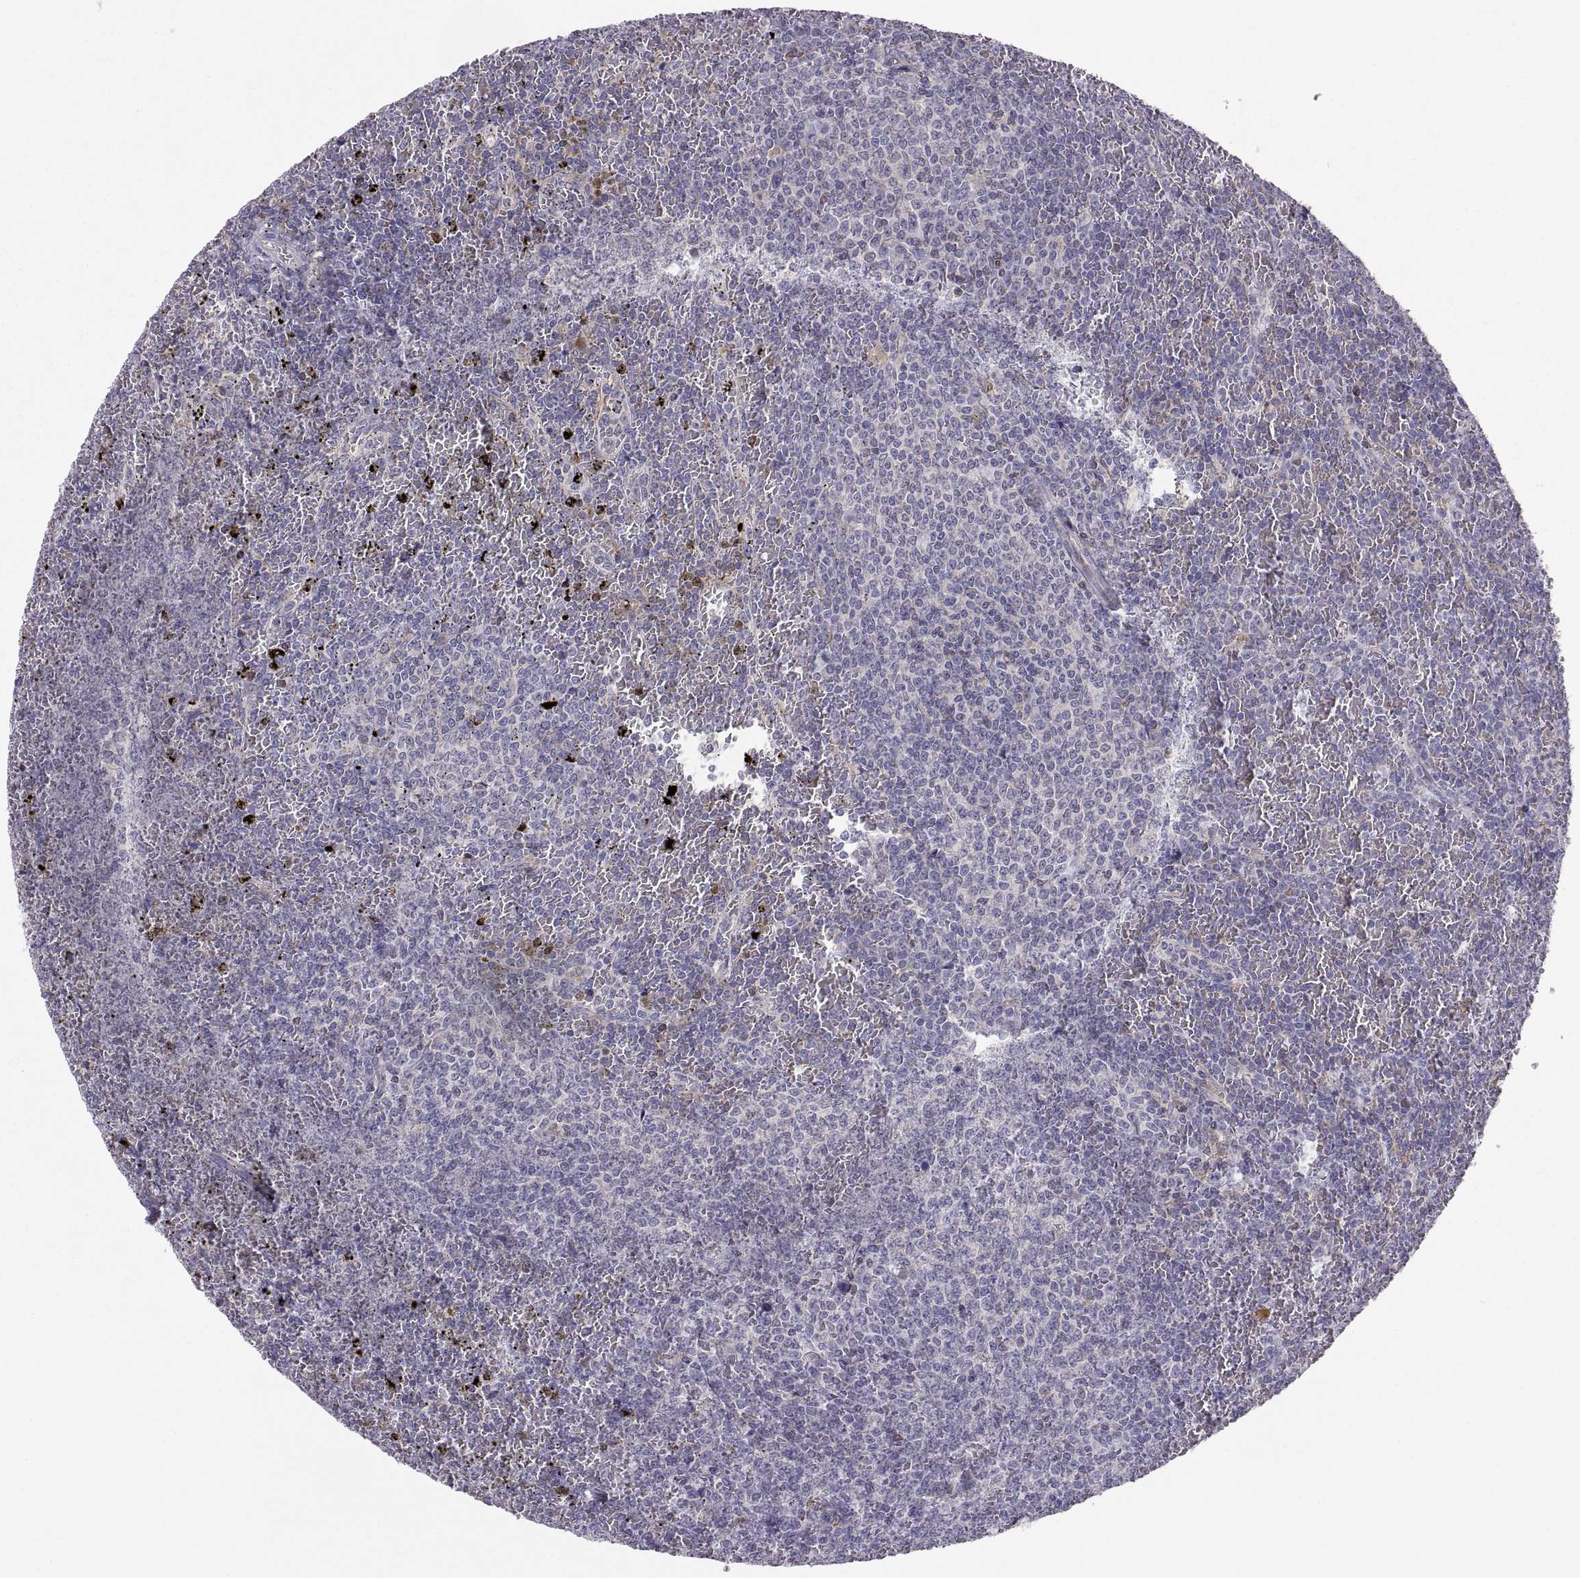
{"staining": {"intensity": "negative", "quantity": "none", "location": "none"}, "tissue": "lymphoma", "cell_type": "Tumor cells", "image_type": "cancer", "snomed": [{"axis": "morphology", "description": "Malignant lymphoma, non-Hodgkin's type, Low grade"}, {"axis": "topography", "description": "Spleen"}], "caption": "Tumor cells are negative for protein expression in human lymphoma.", "gene": "ERO1A", "patient": {"sex": "female", "age": 77}}